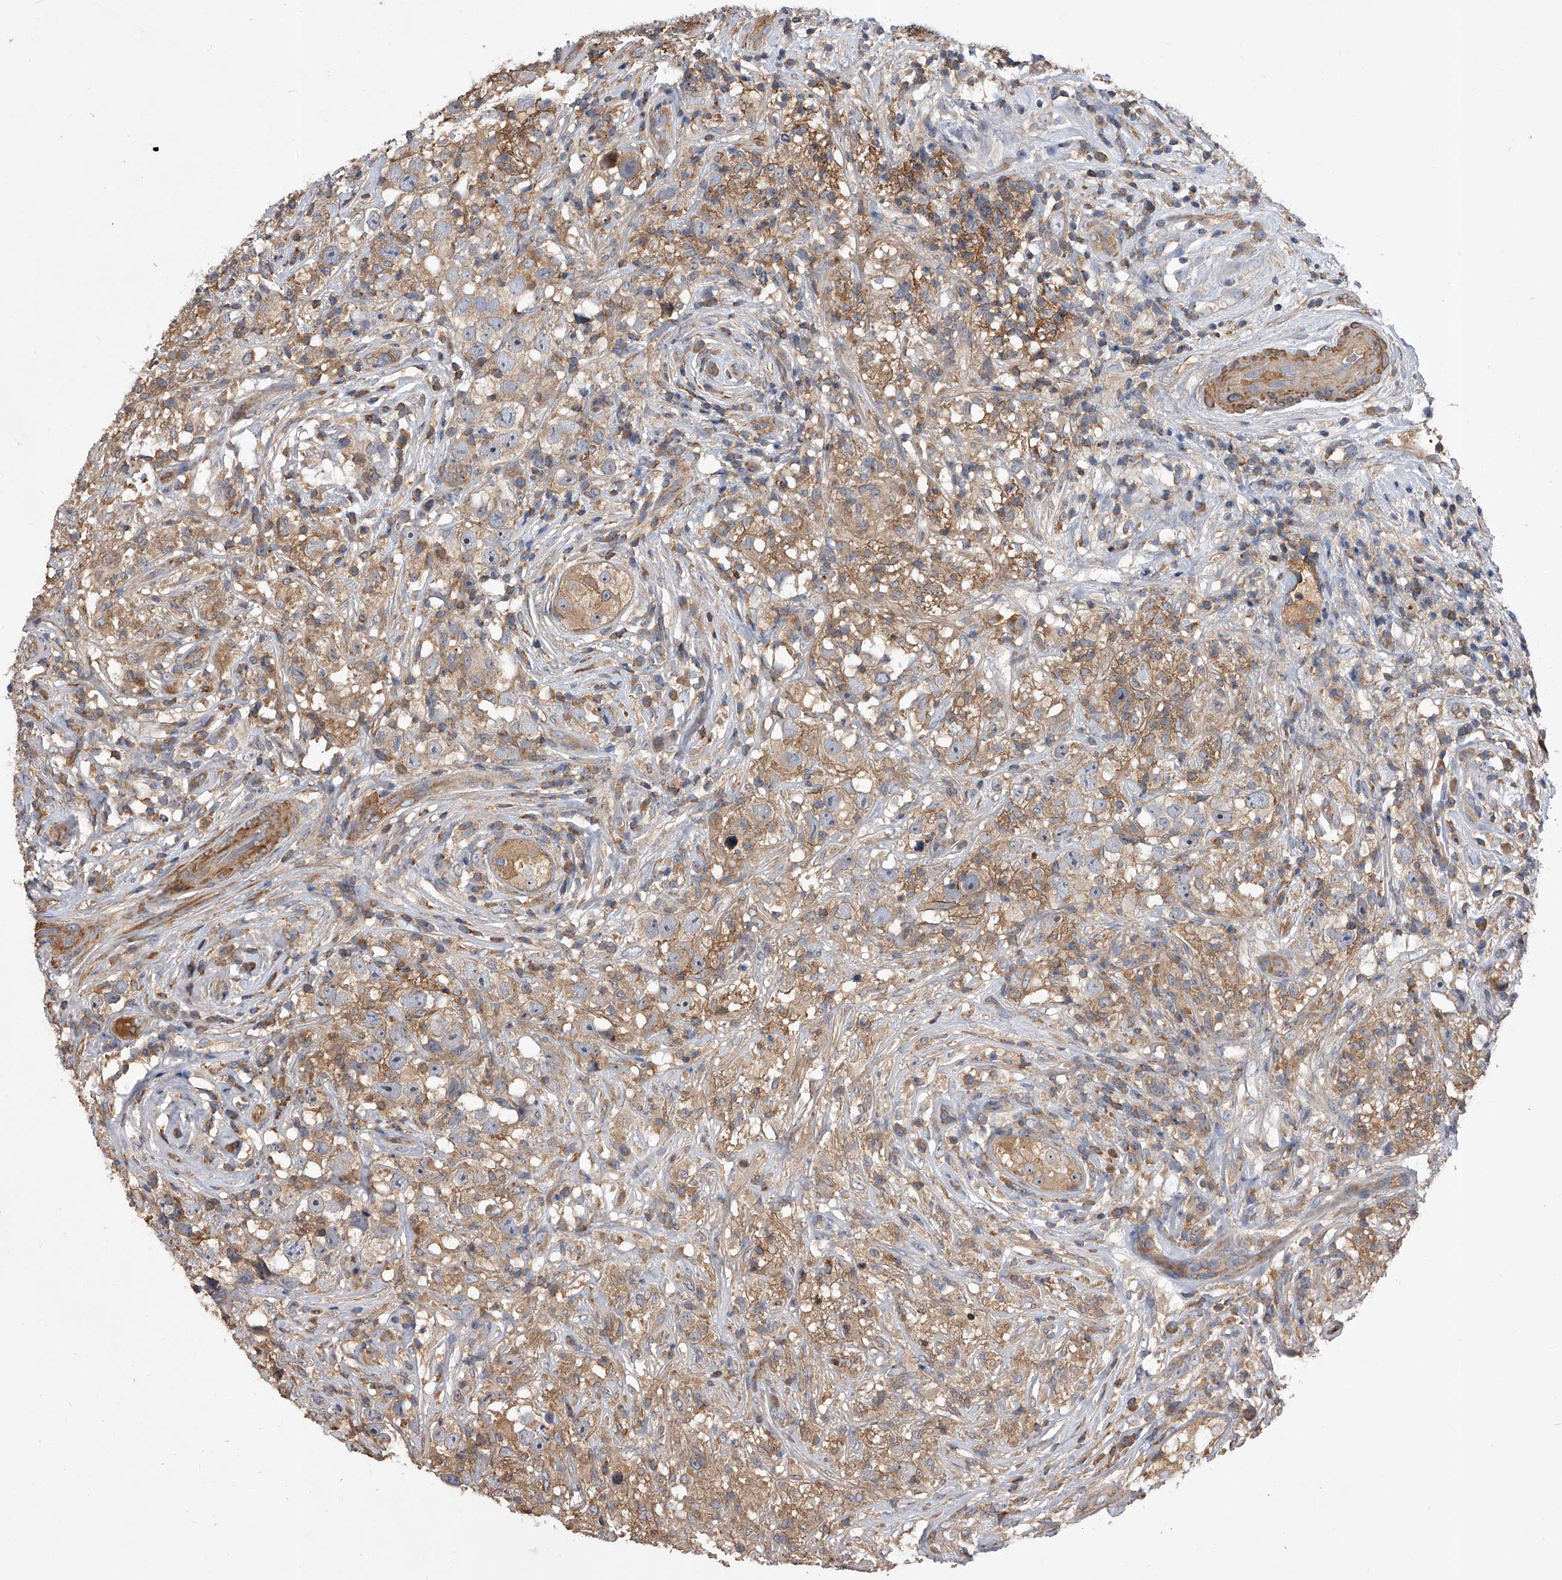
{"staining": {"intensity": "weak", "quantity": ">75%", "location": "cytoplasmic/membranous"}, "tissue": "testis cancer", "cell_type": "Tumor cells", "image_type": "cancer", "snomed": [{"axis": "morphology", "description": "Seminoma, NOS"}, {"axis": "topography", "description": "Testis"}], "caption": "Testis cancer tissue exhibits weak cytoplasmic/membranous expression in approximately >75% of tumor cells, visualized by immunohistochemistry.", "gene": "CUL7", "patient": {"sex": "male", "age": 49}}